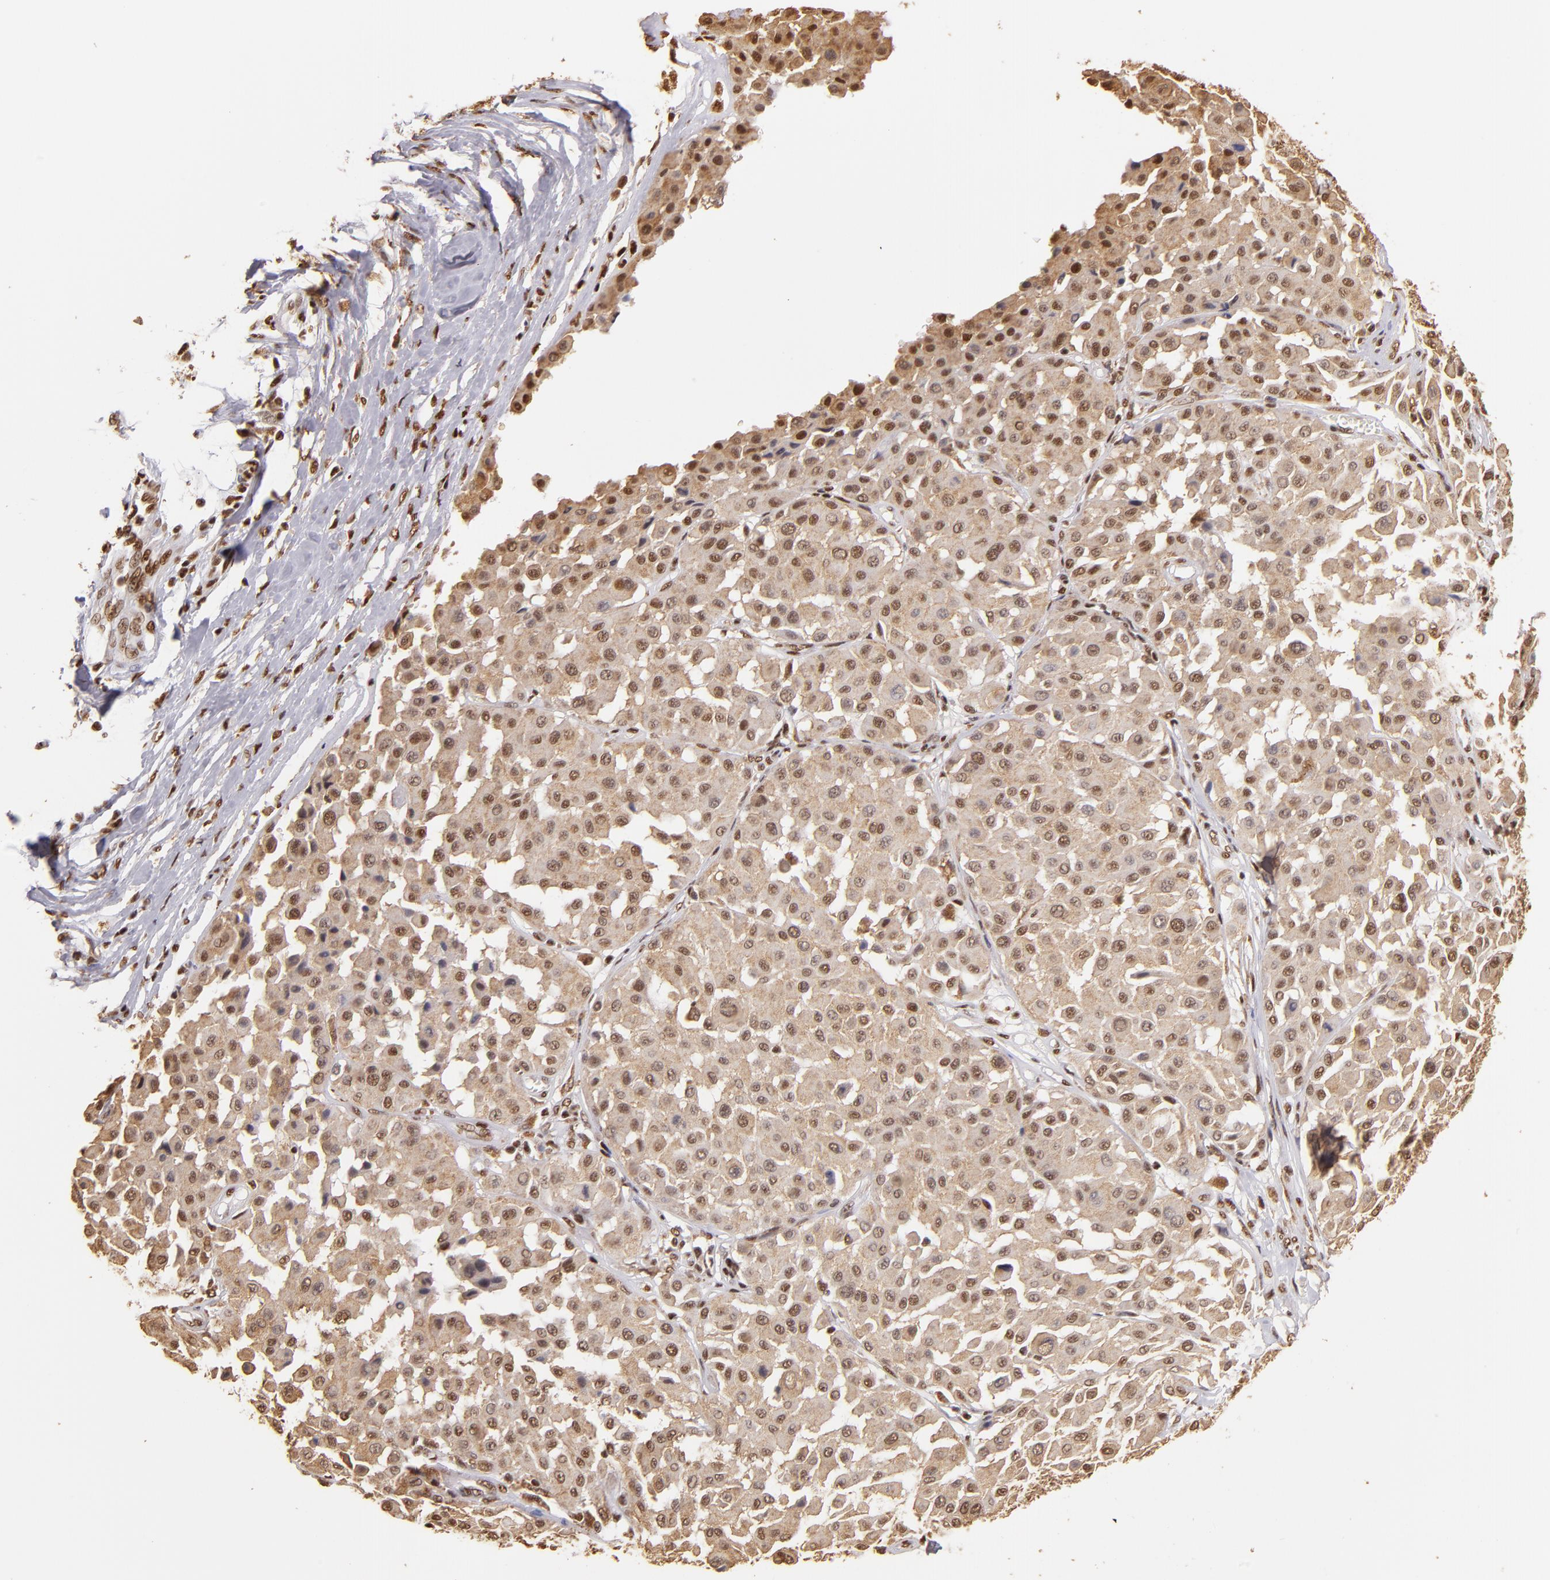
{"staining": {"intensity": "weak", "quantity": ">75%", "location": "cytoplasmic/membranous,nuclear"}, "tissue": "melanoma", "cell_type": "Tumor cells", "image_type": "cancer", "snomed": [{"axis": "morphology", "description": "Malignant melanoma, Metastatic site"}, {"axis": "topography", "description": "Soft tissue"}], "caption": "A brown stain highlights weak cytoplasmic/membranous and nuclear expression of a protein in human melanoma tumor cells.", "gene": "SP1", "patient": {"sex": "male", "age": 41}}